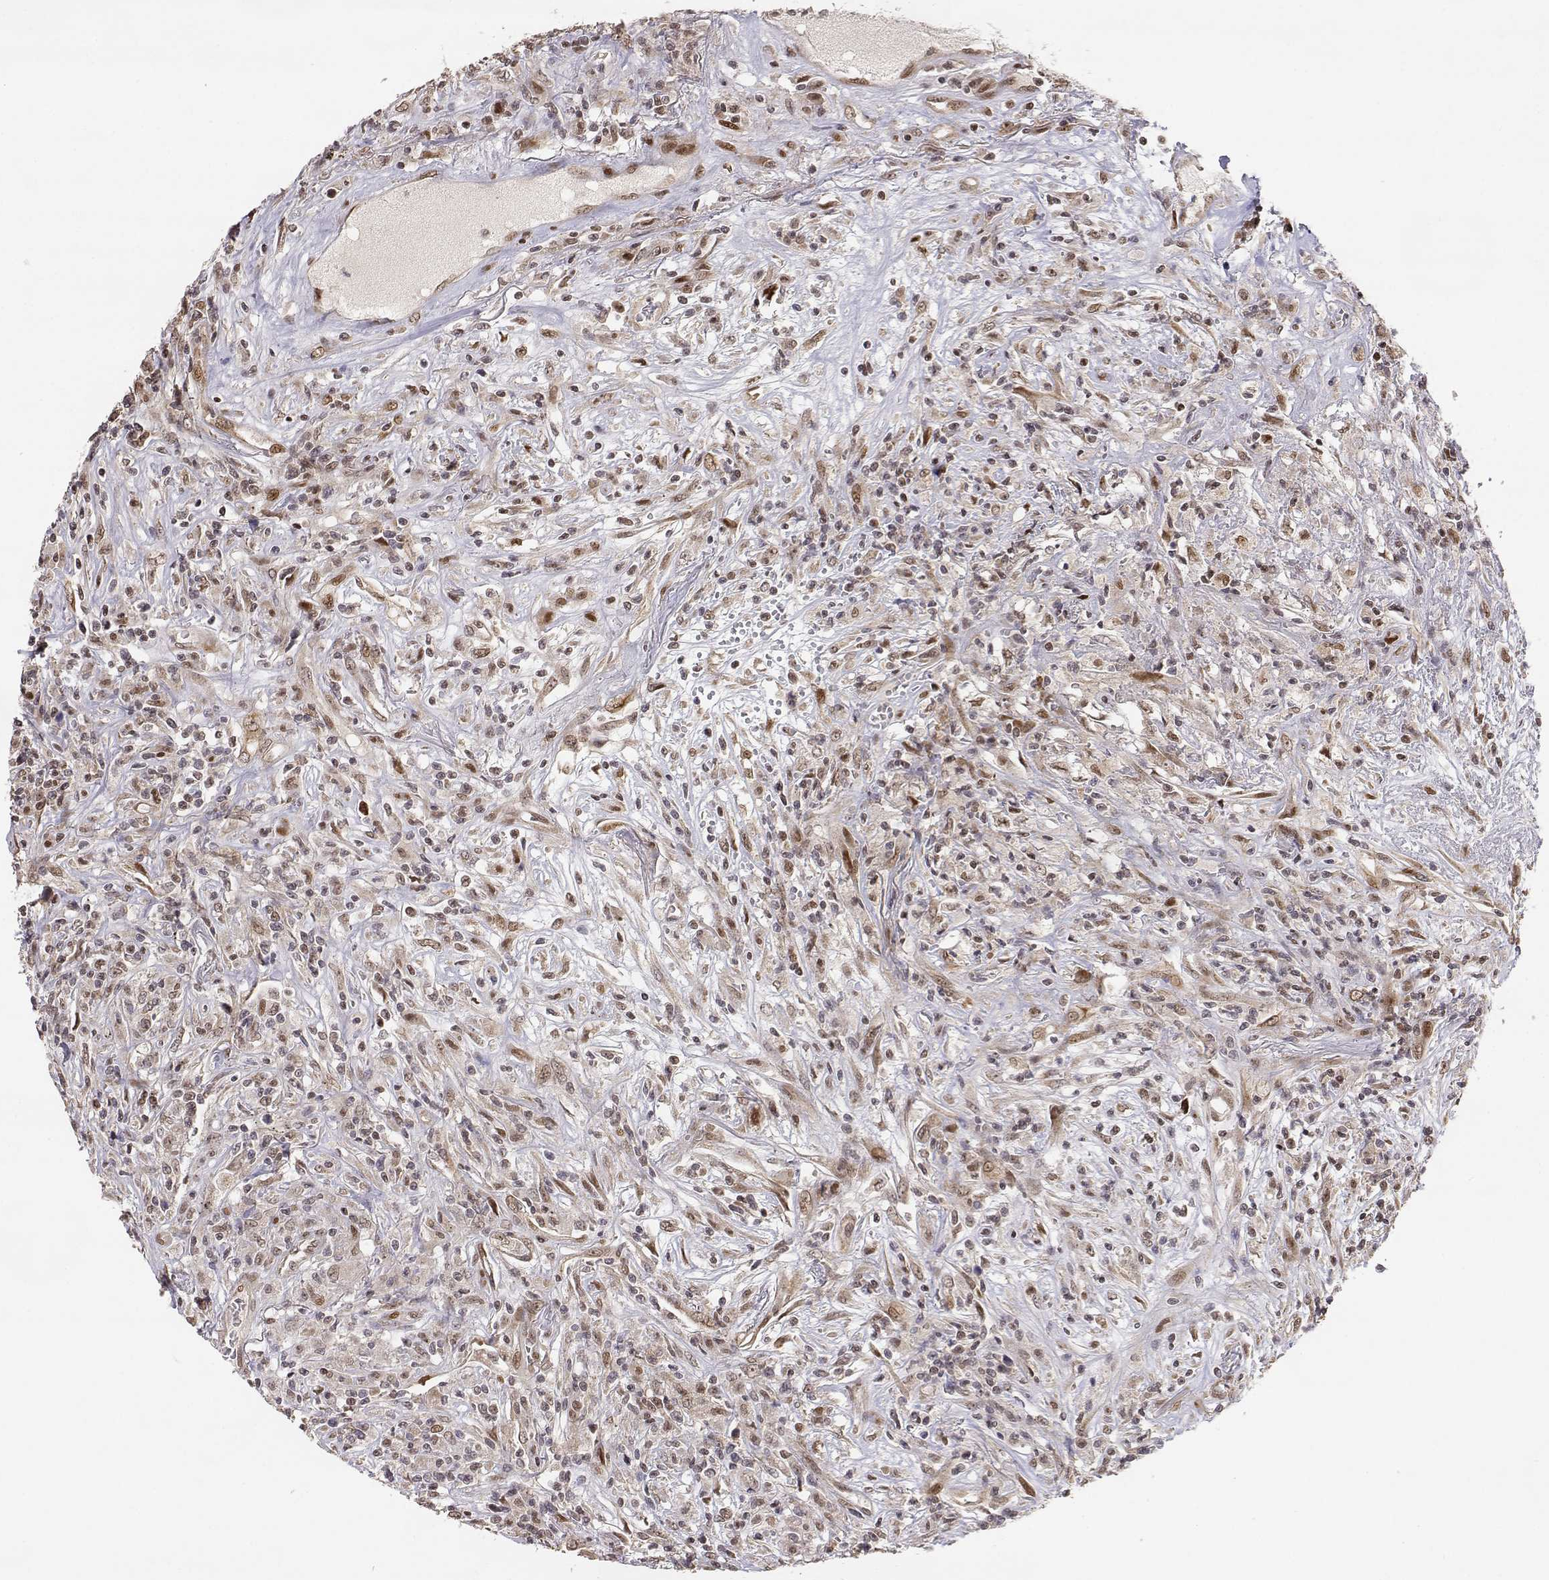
{"staining": {"intensity": "negative", "quantity": "none", "location": "none"}, "tissue": "lymphoma", "cell_type": "Tumor cells", "image_type": "cancer", "snomed": [{"axis": "morphology", "description": "Malignant lymphoma, non-Hodgkin's type, High grade"}, {"axis": "topography", "description": "Lung"}], "caption": "Human malignant lymphoma, non-Hodgkin's type (high-grade) stained for a protein using IHC exhibits no expression in tumor cells.", "gene": "BRCA1", "patient": {"sex": "male", "age": 79}}